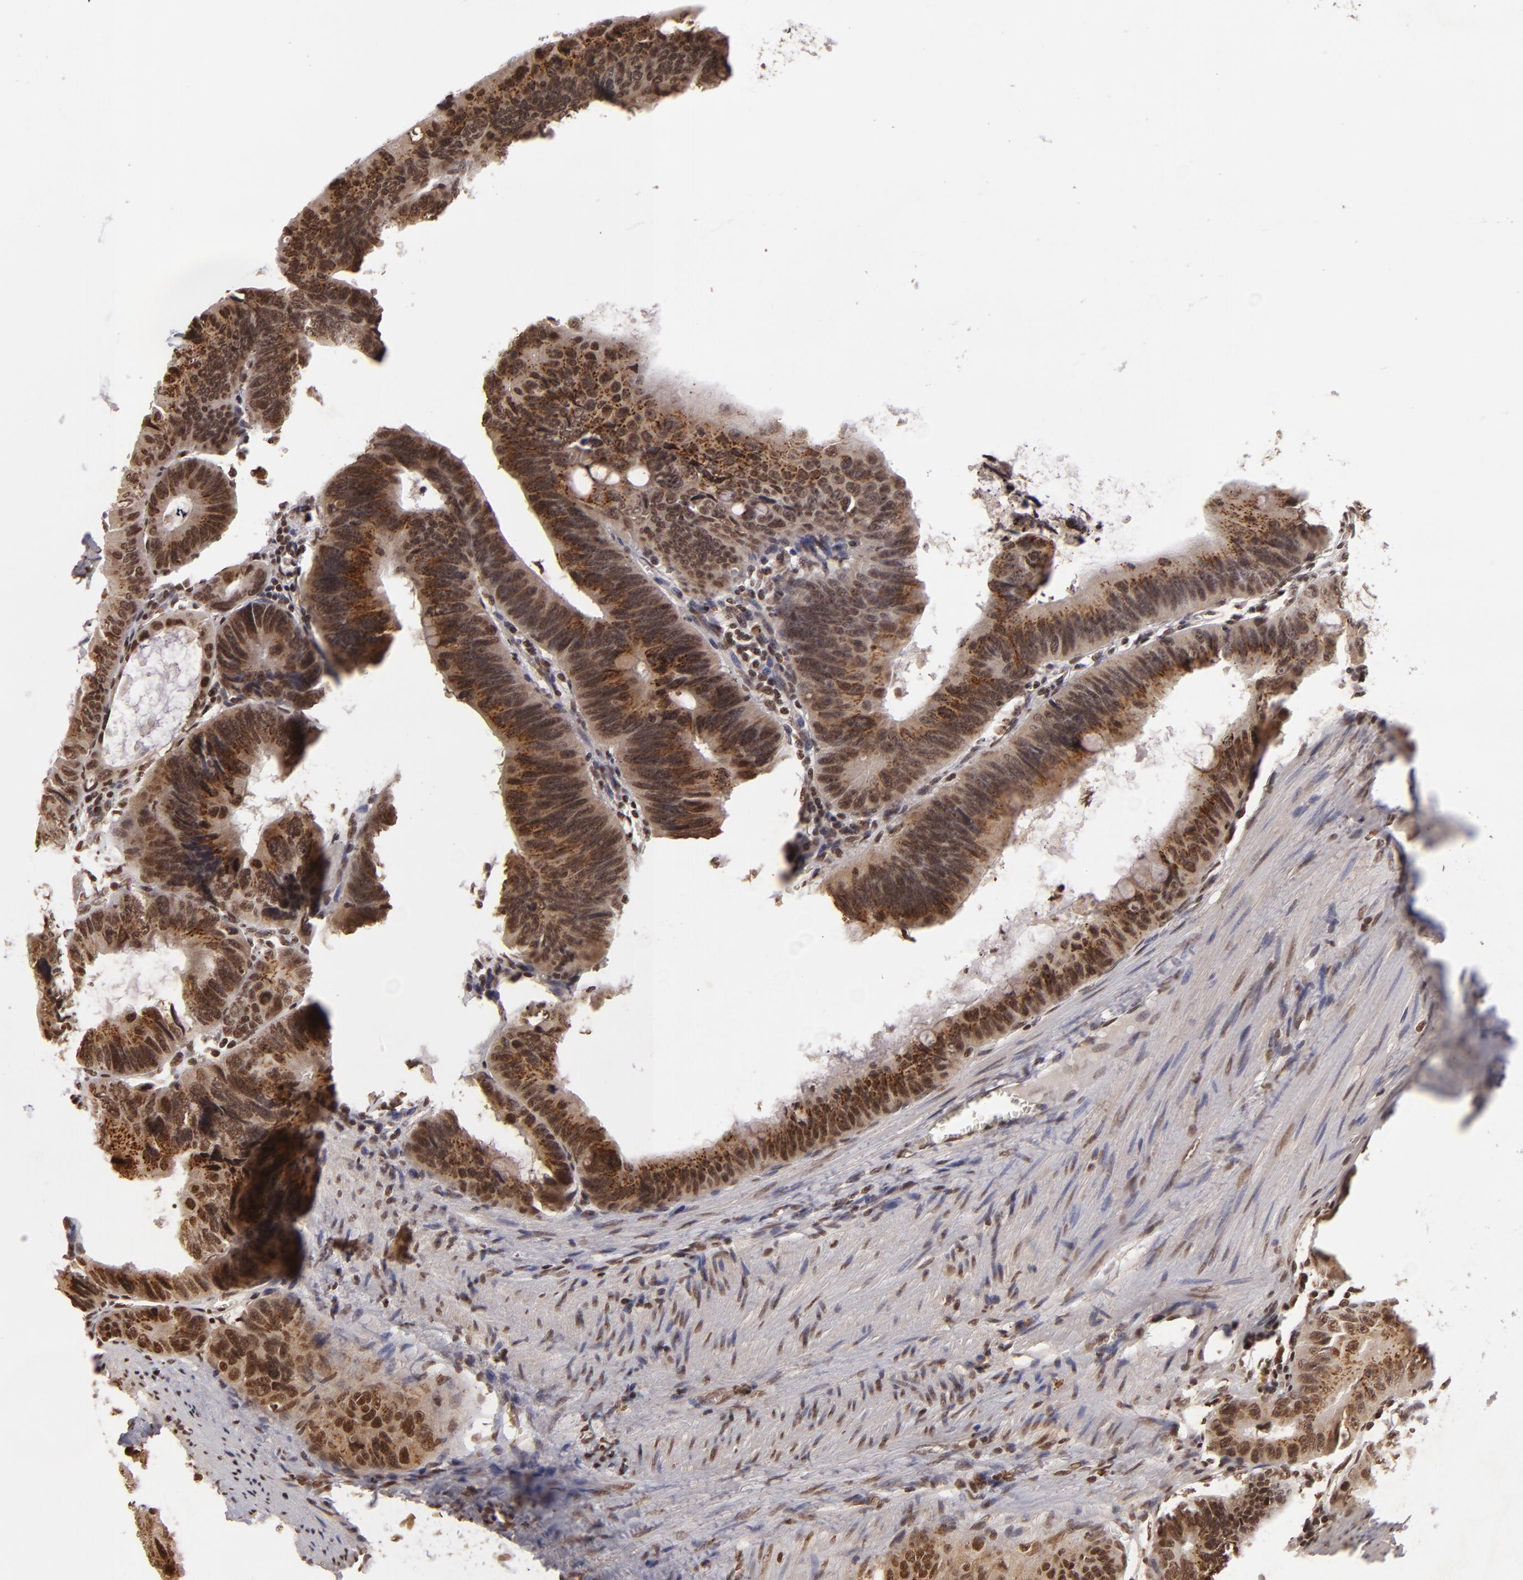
{"staining": {"intensity": "strong", "quantity": ">75%", "location": "cytoplasmic/membranous,nuclear"}, "tissue": "colorectal cancer", "cell_type": "Tumor cells", "image_type": "cancer", "snomed": [{"axis": "morphology", "description": "Adenocarcinoma, NOS"}, {"axis": "topography", "description": "Colon"}], "caption": "Strong cytoplasmic/membranous and nuclear positivity is appreciated in approximately >75% of tumor cells in colorectal adenocarcinoma.", "gene": "CUL3", "patient": {"sex": "female", "age": 55}}